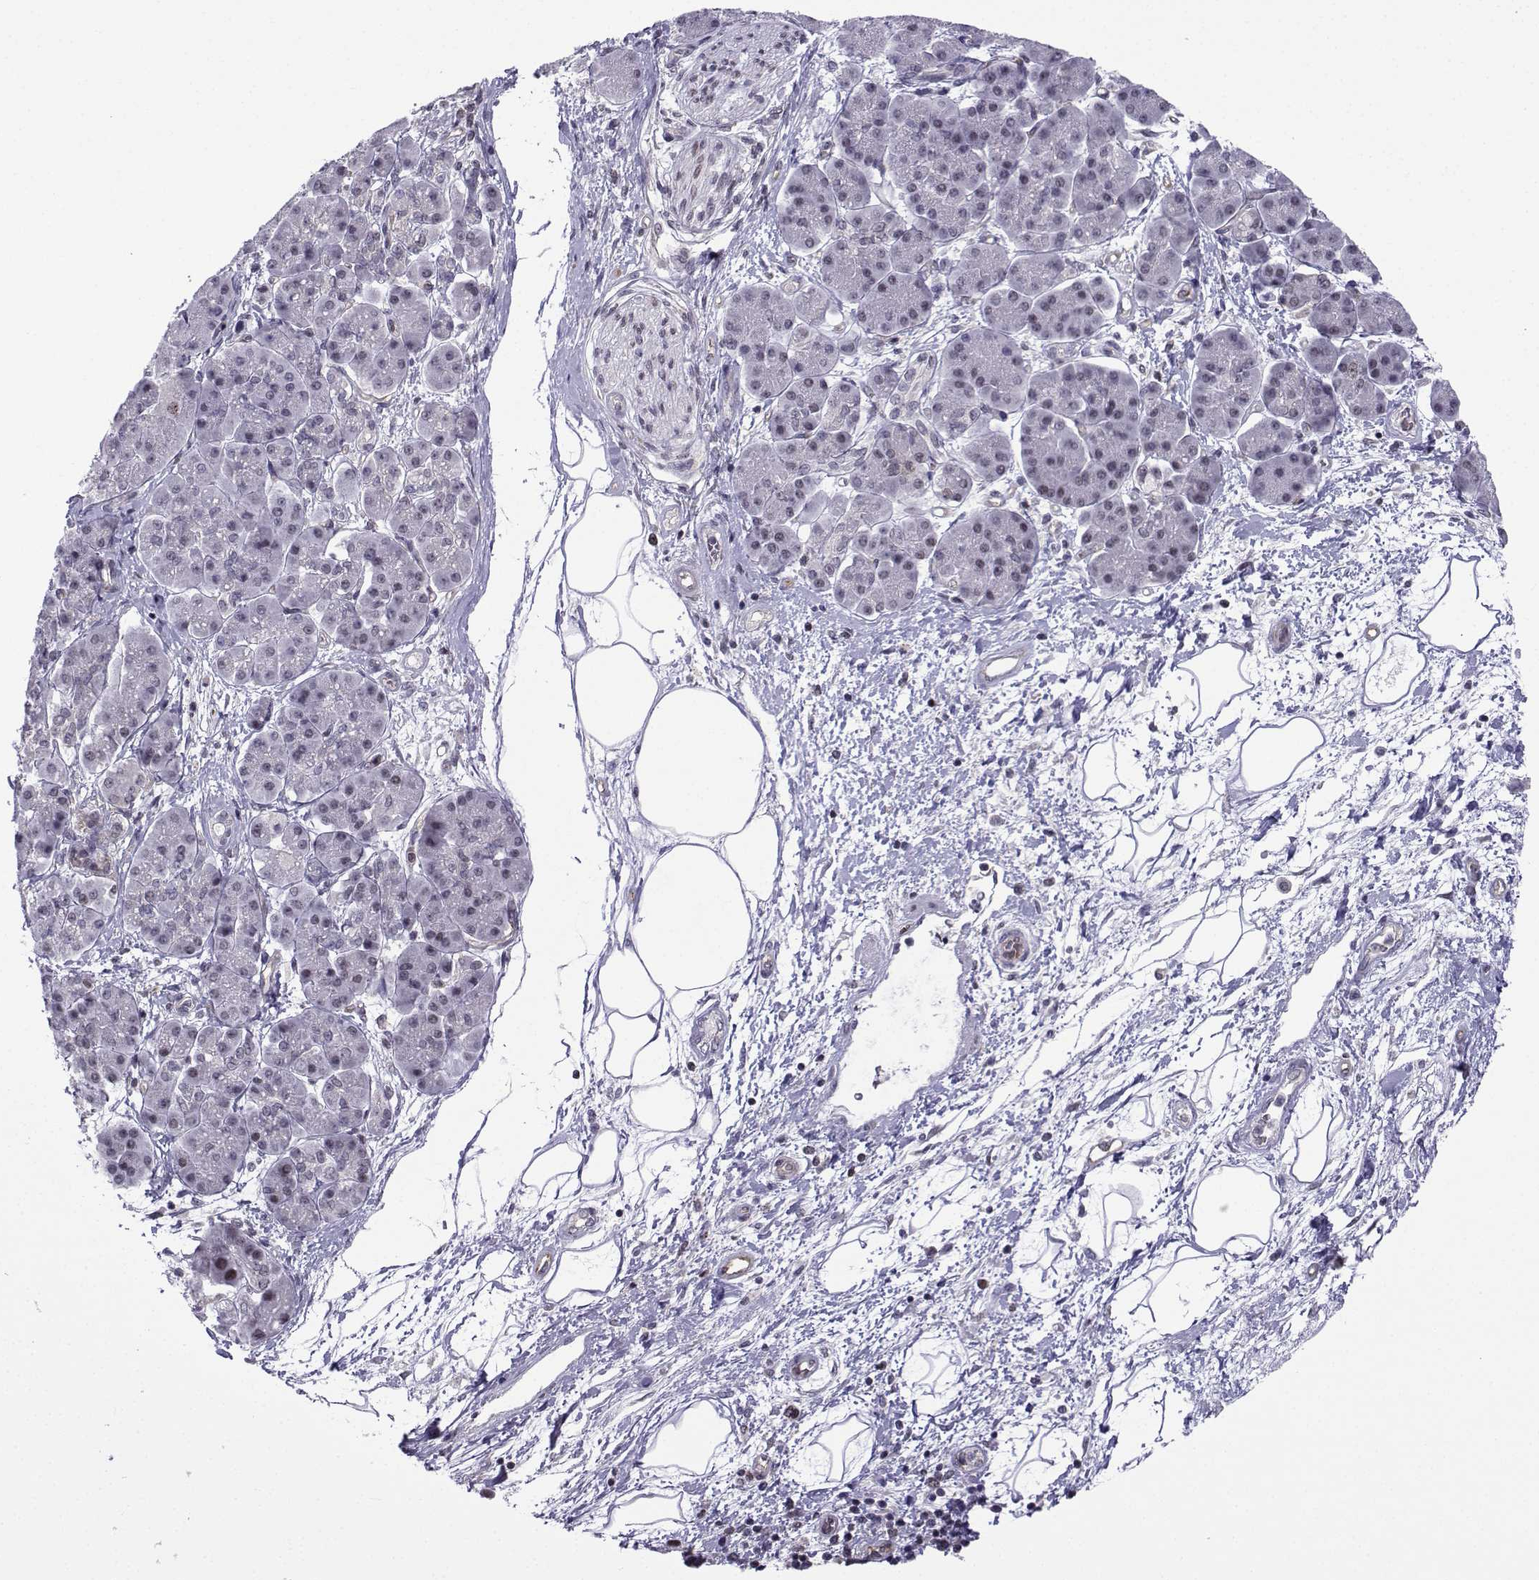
{"staining": {"intensity": "negative", "quantity": "none", "location": "none"}, "tissue": "pancreatic cancer", "cell_type": "Tumor cells", "image_type": "cancer", "snomed": [{"axis": "morphology", "description": "Adenocarcinoma, NOS"}, {"axis": "topography", "description": "Pancreas"}], "caption": "Immunohistochemistry (IHC) histopathology image of human adenocarcinoma (pancreatic) stained for a protein (brown), which exhibits no staining in tumor cells. The staining is performed using DAB (3,3'-diaminobenzidine) brown chromogen with nuclei counter-stained in using hematoxylin.", "gene": "INCENP", "patient": {"sex": "female", "age": 73}}